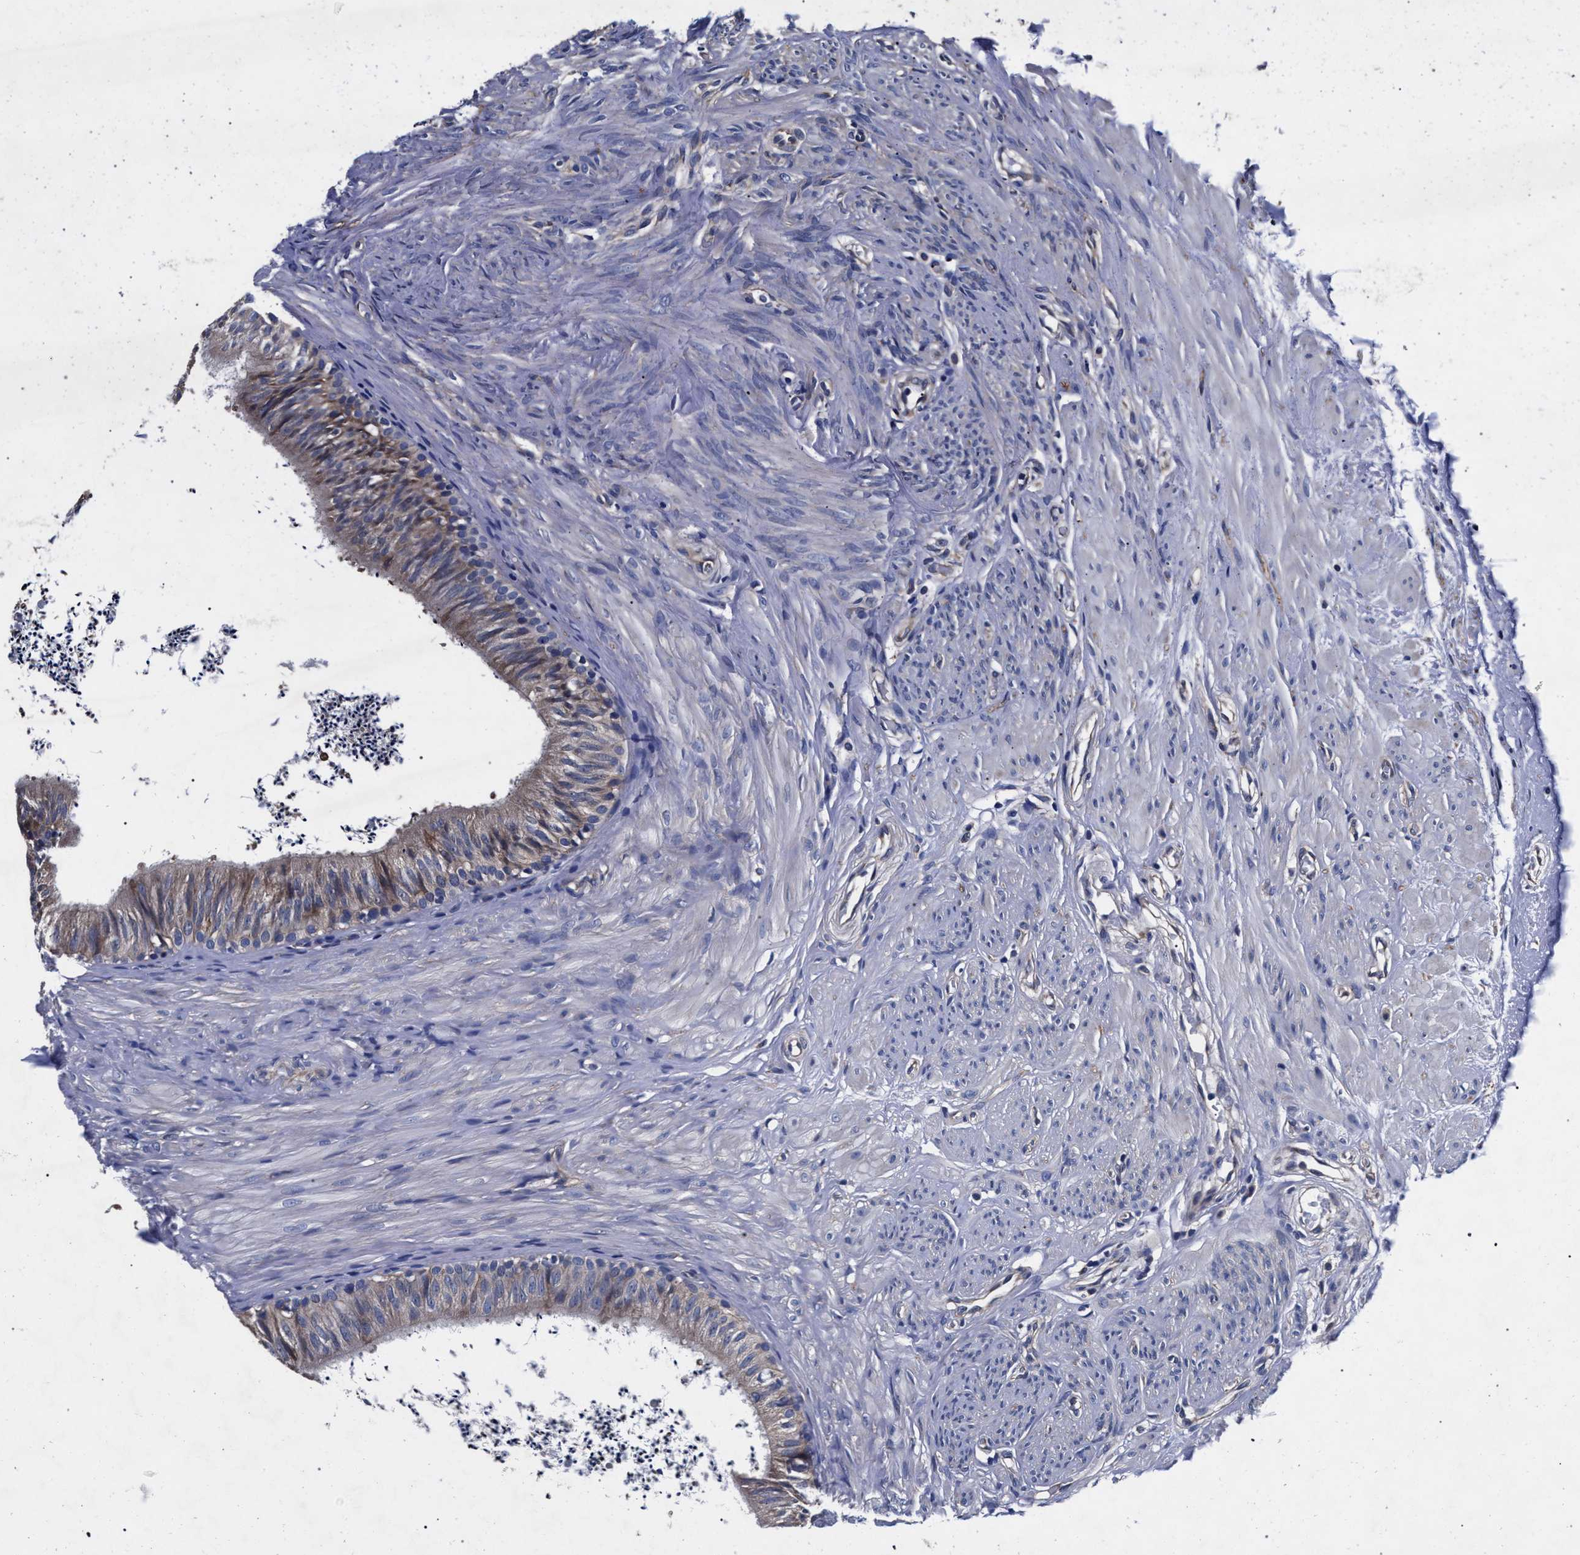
{"staining": {"intensity": "moderate", "quantity": ">75%", "location": "cytoplasmic/membranous"}, "tissue": "epididymis", "cell_type": "Glandular cells", "image_type": "normal", "snomed": [{"axis": "morphology", "description": "Normal tissue, NOS"}, {"axis": "topography", "description": "Epididymis"}], "caption": "Human epididymis stained with a brown dye reveals moderate cytoplasmic/membranous positive positivity in about >75% of glandular cells.", "gene": "CFAP95", "patient": {"sex": "male", "age": 56}}